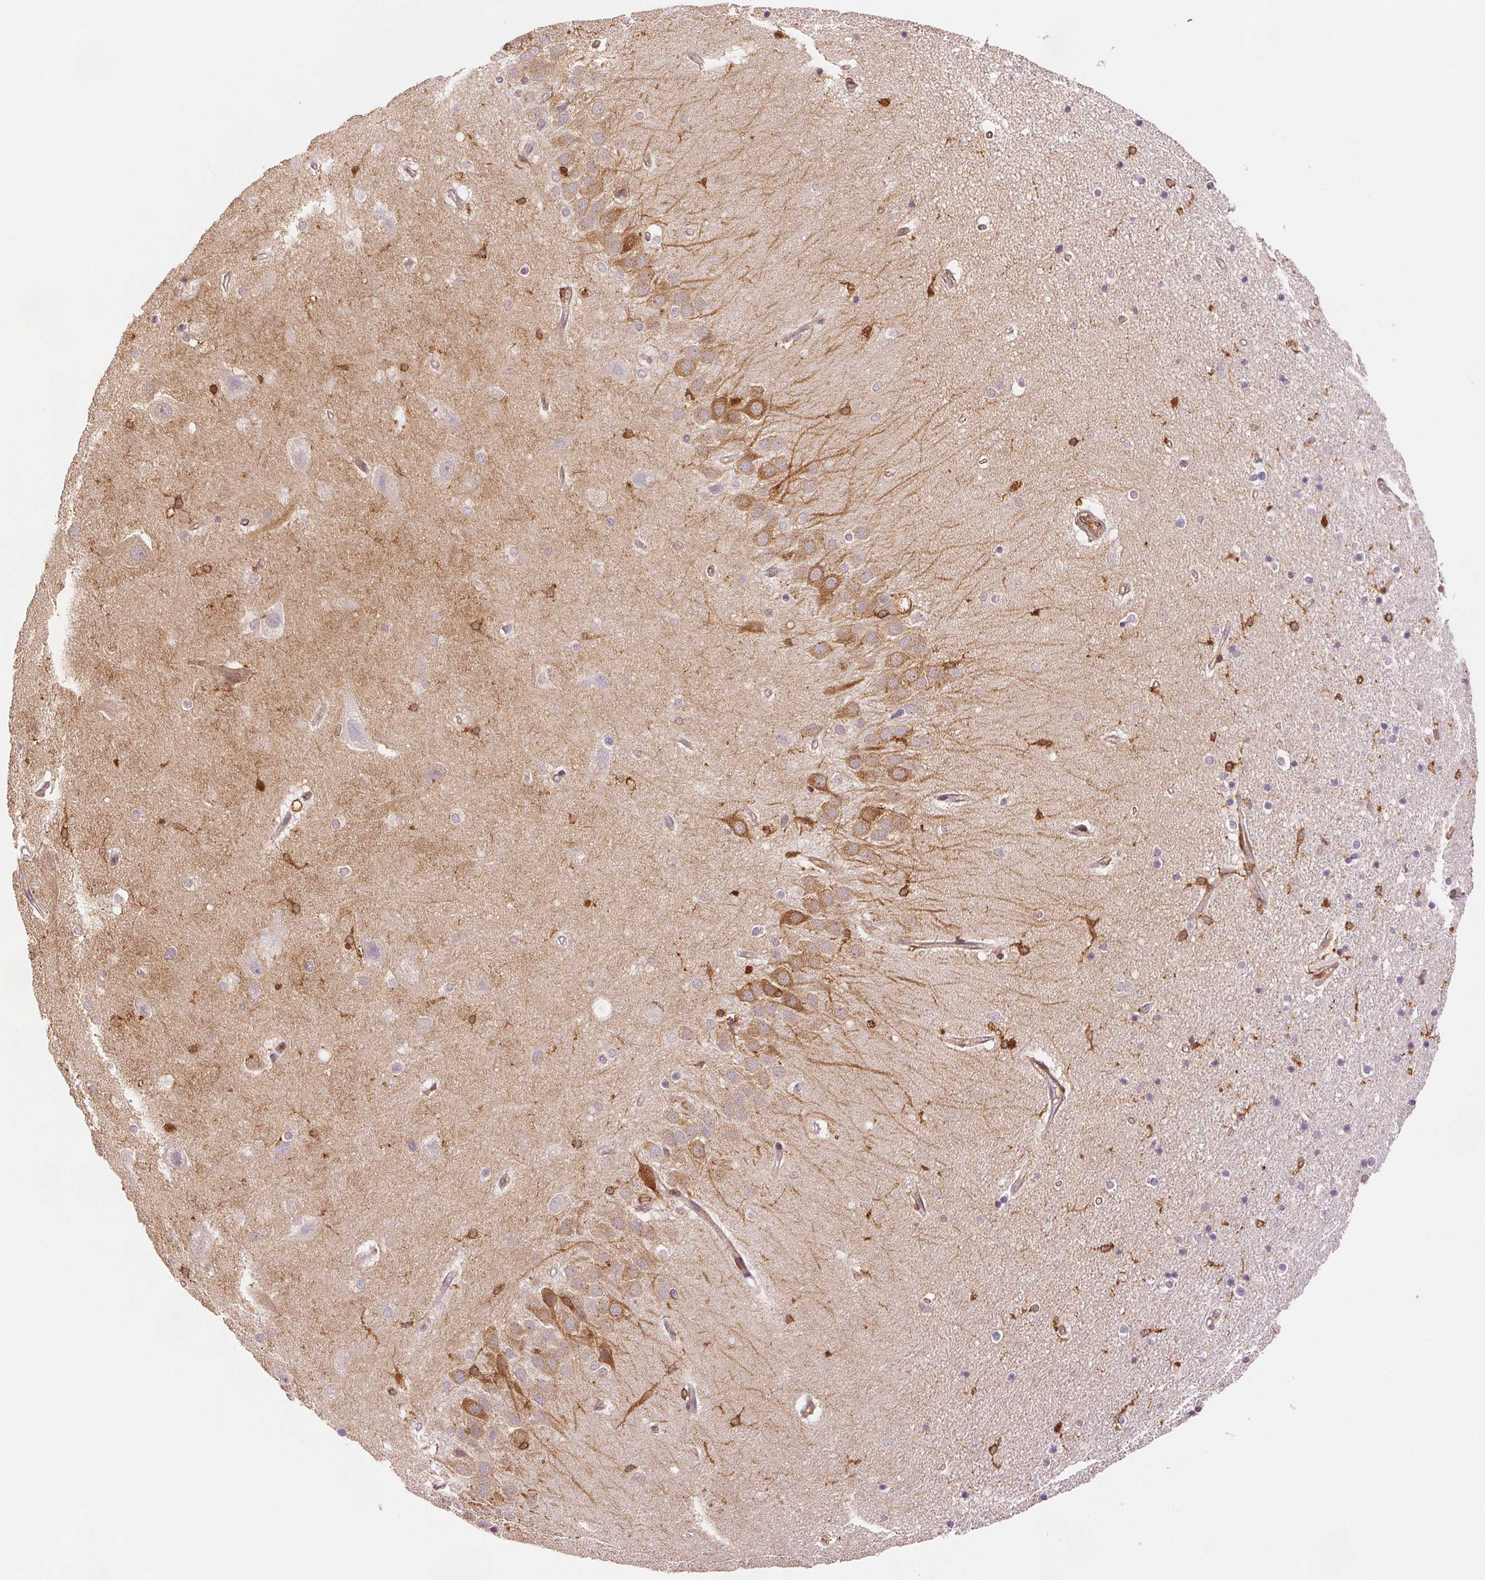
{"staining": {"intensity": "strong", "quantity": "25%-75%", "location": "cytoplasmic/membranous"}, "tissue": "hippocampus", "cell_type": "Glial cells", "image_type": "normal", "snomed": [{"axis": "morphology", "description": "Normal tissue, NOS"}, {"axis": "topography", "description": "Hippocampus"}], "caption": "Glial cells reveal strong cytoplasmic/membranous positivity in about 25%-75% of cells in benign hippocampus.", "gene": "DIAPH2", "patient": {"sex": "male", "age": 63}}